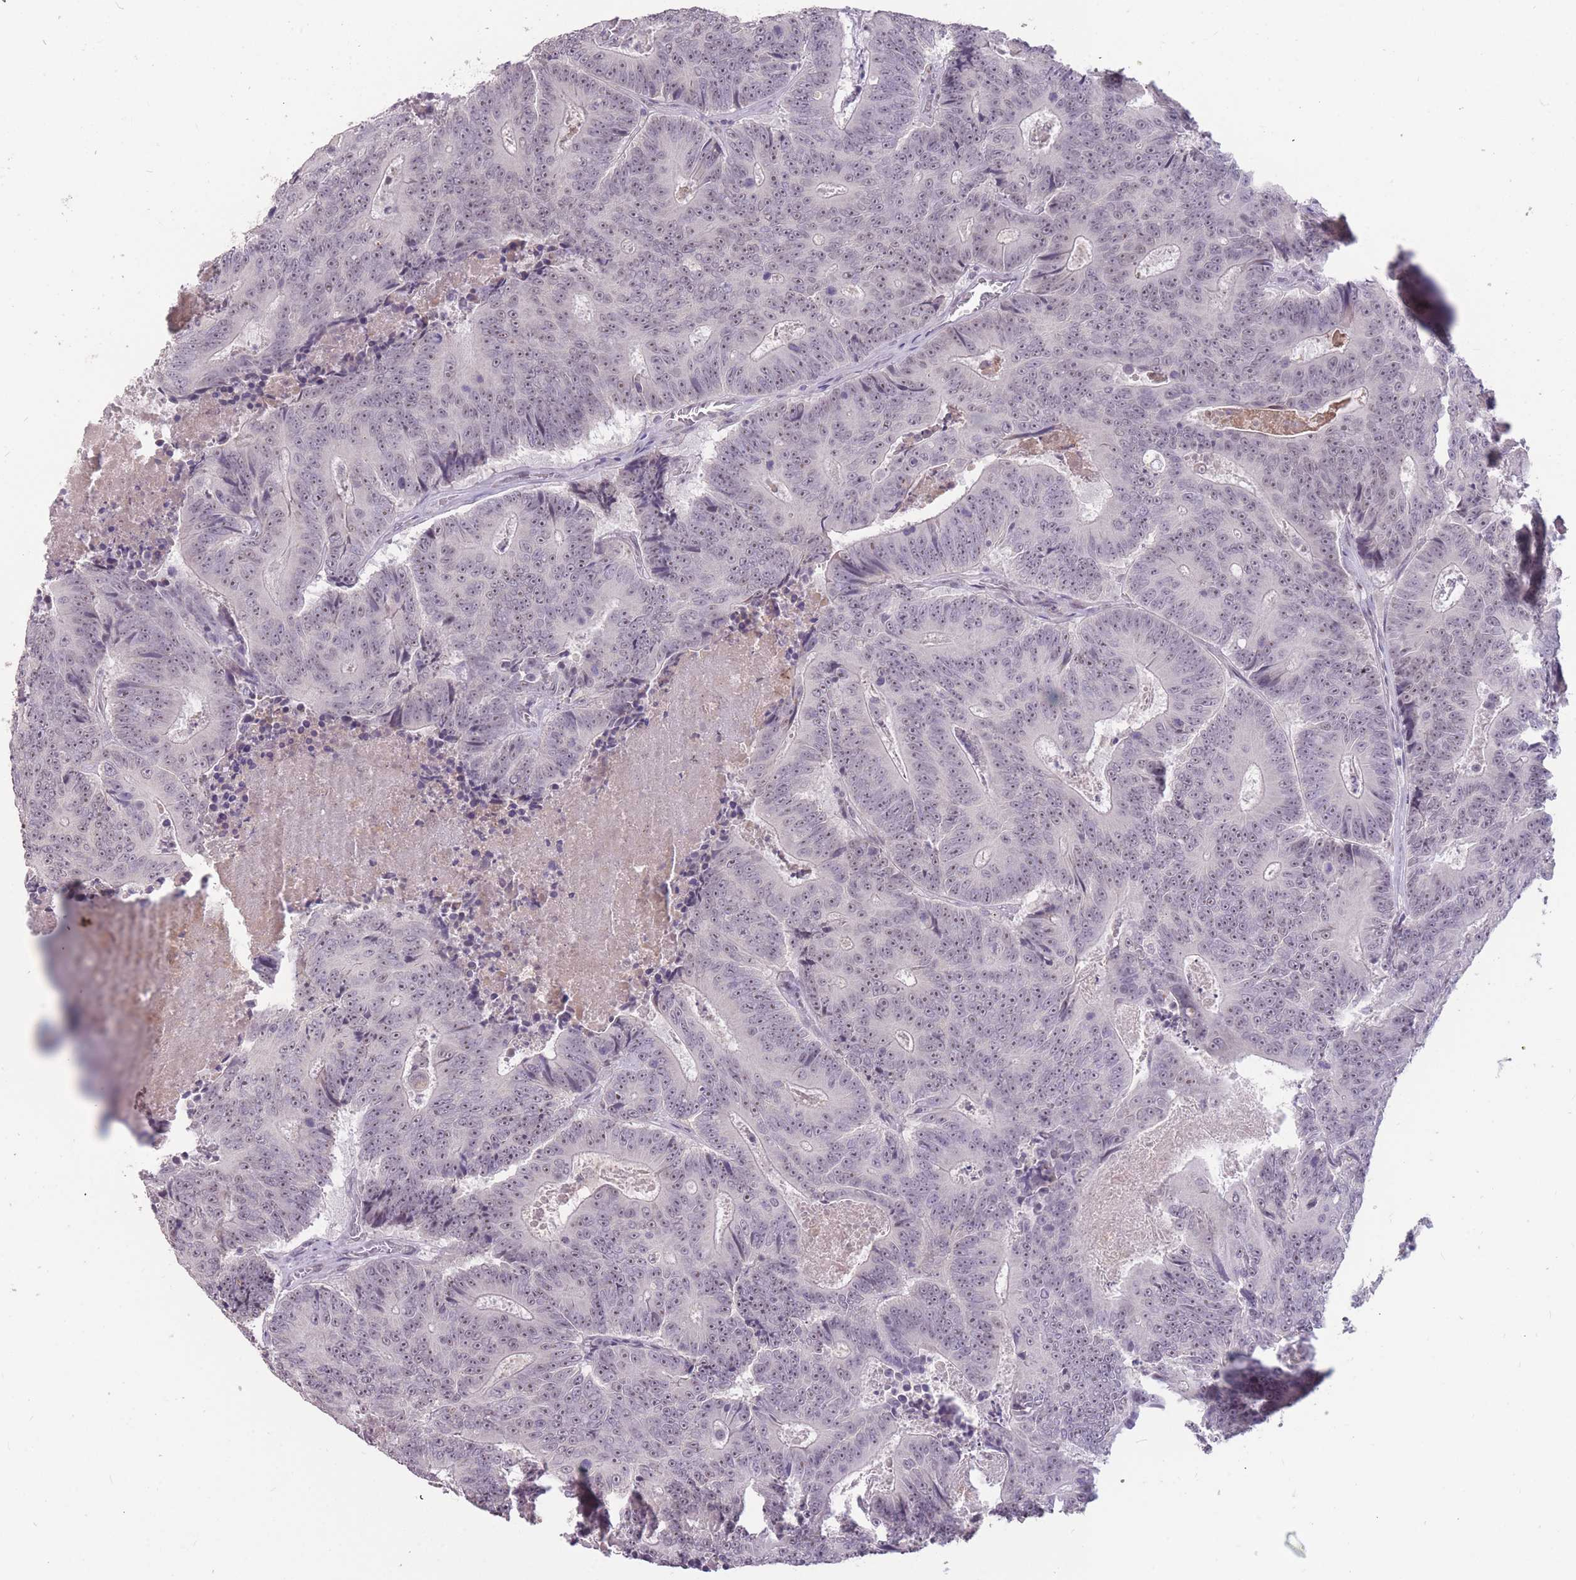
{"staining": {"intensity": "negative", "quantity": "none", "location": "none"}, "tissue": "colorectal cancer", "cell_type": "Tumor cells", "image_type": "cancer", "snomed": [{"axis": "morphology", "description": "Adenocarcinoma, NOS"}, {"axis": "topography", "description": "Colon"}], "caption": "This is an IHC image of colorectal adenocarcinoma. There is no expression in tumor cells.", "gene": "HNRNPUL1", "patient": {"sex": "male", "age": 83}}